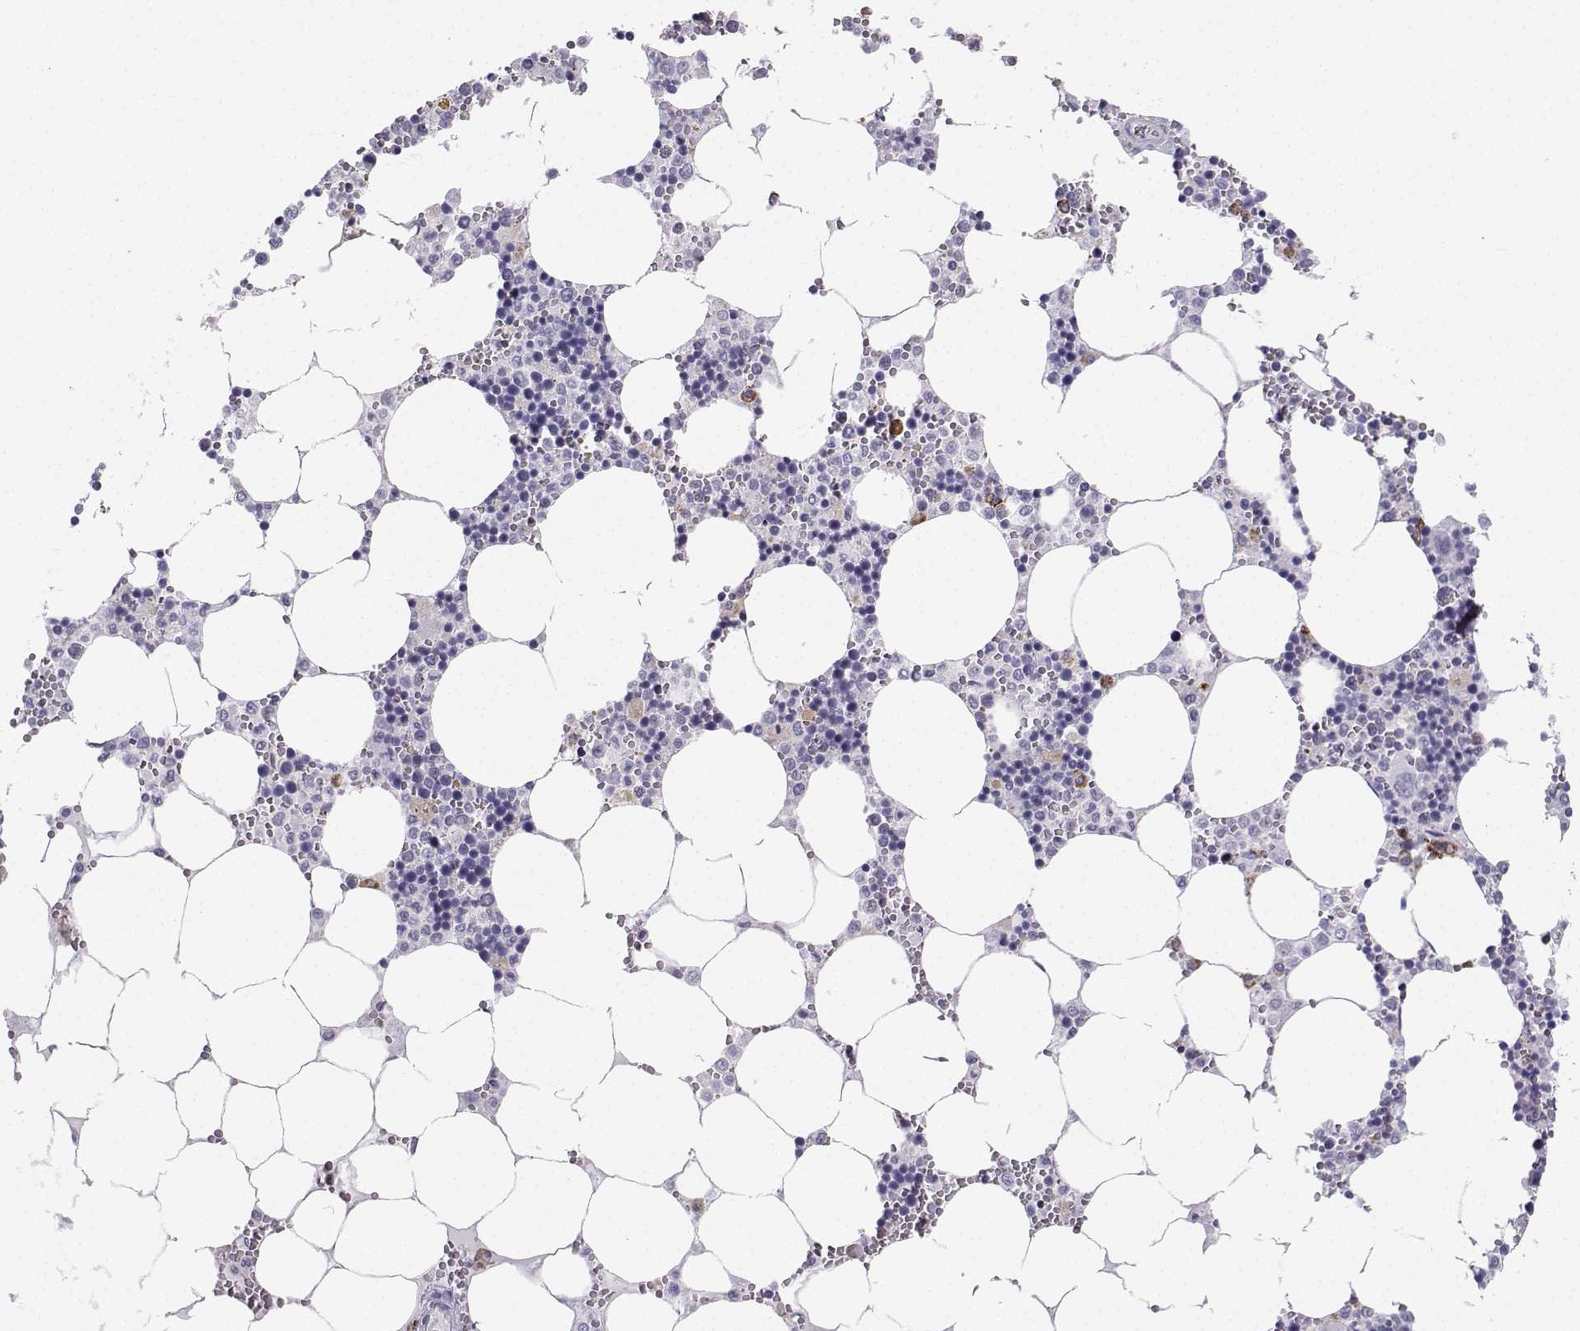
{"staining": {"intensity": "negative", "quantity": "none", "location": "none"}, "tissue": "bone marrow", "cell_type": "Hematopoietic cells", "image_type": "normal", "snomed": [{"axis": "morphology", "description": "Normal tissue, NOS"}, {"axis": "topography", "description": "Bone marrow"}], "caption": "Protein analysis of benign bone marrow reveals no significant positivity in hematopoietic cells.", "gene": "DCLK3", "patient": {"sex": "male", "age": 54}}